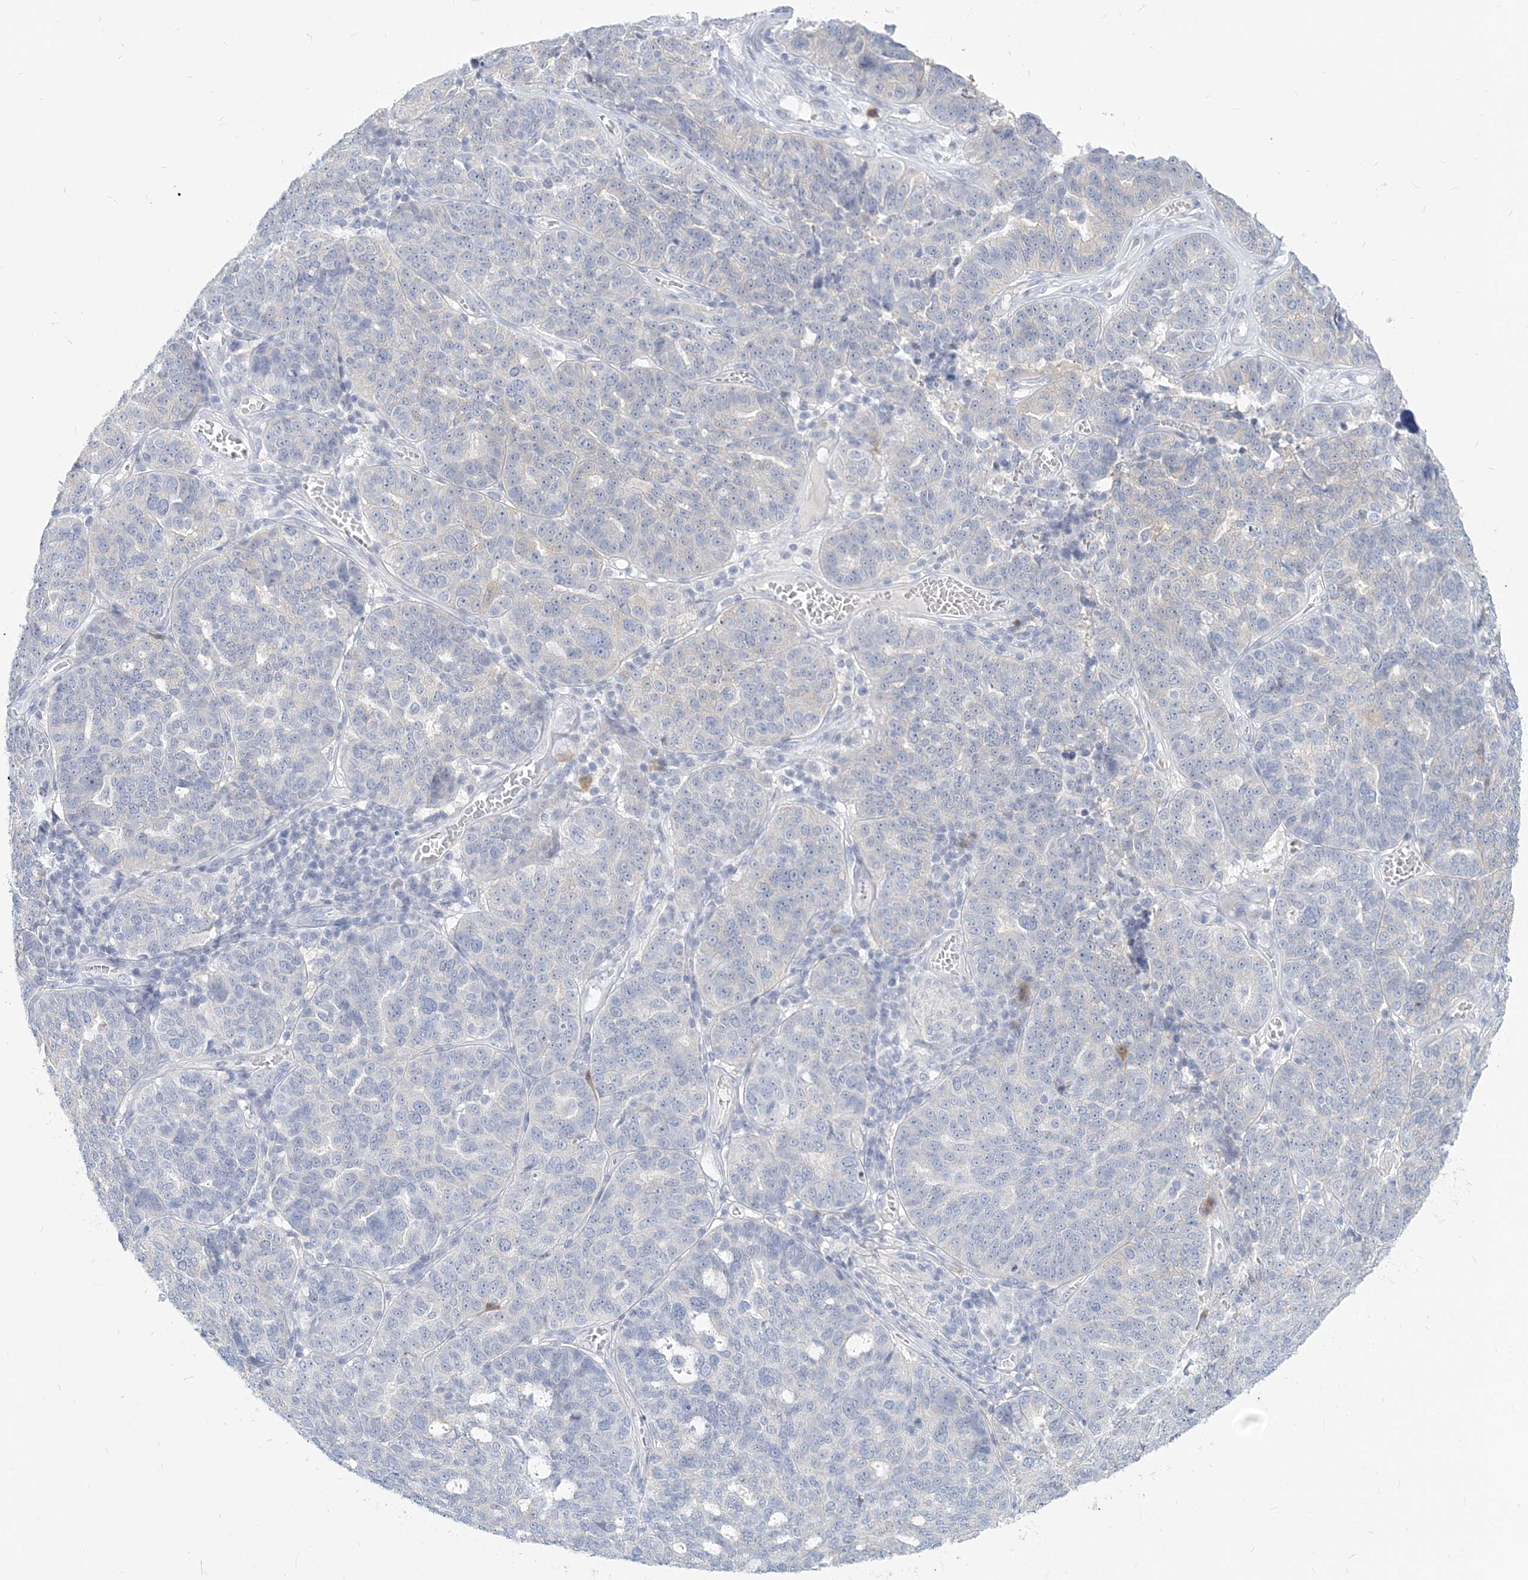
{"staining": {"intensity": "negative", "quantity": "none", "location": "none"}, "tissue": "ovarian cancer", "cell_type": "Tumor cells", "image_type": "cancer", "snomed": [{"axis": "morphology", "description": "Cystadenocarcinoma, serous, NOS"}, {"axis": "topography", "description": "Ovary"}], "caption": "Immunohistochemistry of human ovarian serous cystadenocarcinoma reveals no expression in tumor cells.", "gene": "GMPPA", "patient": {"sex": "female", "age": 59}}